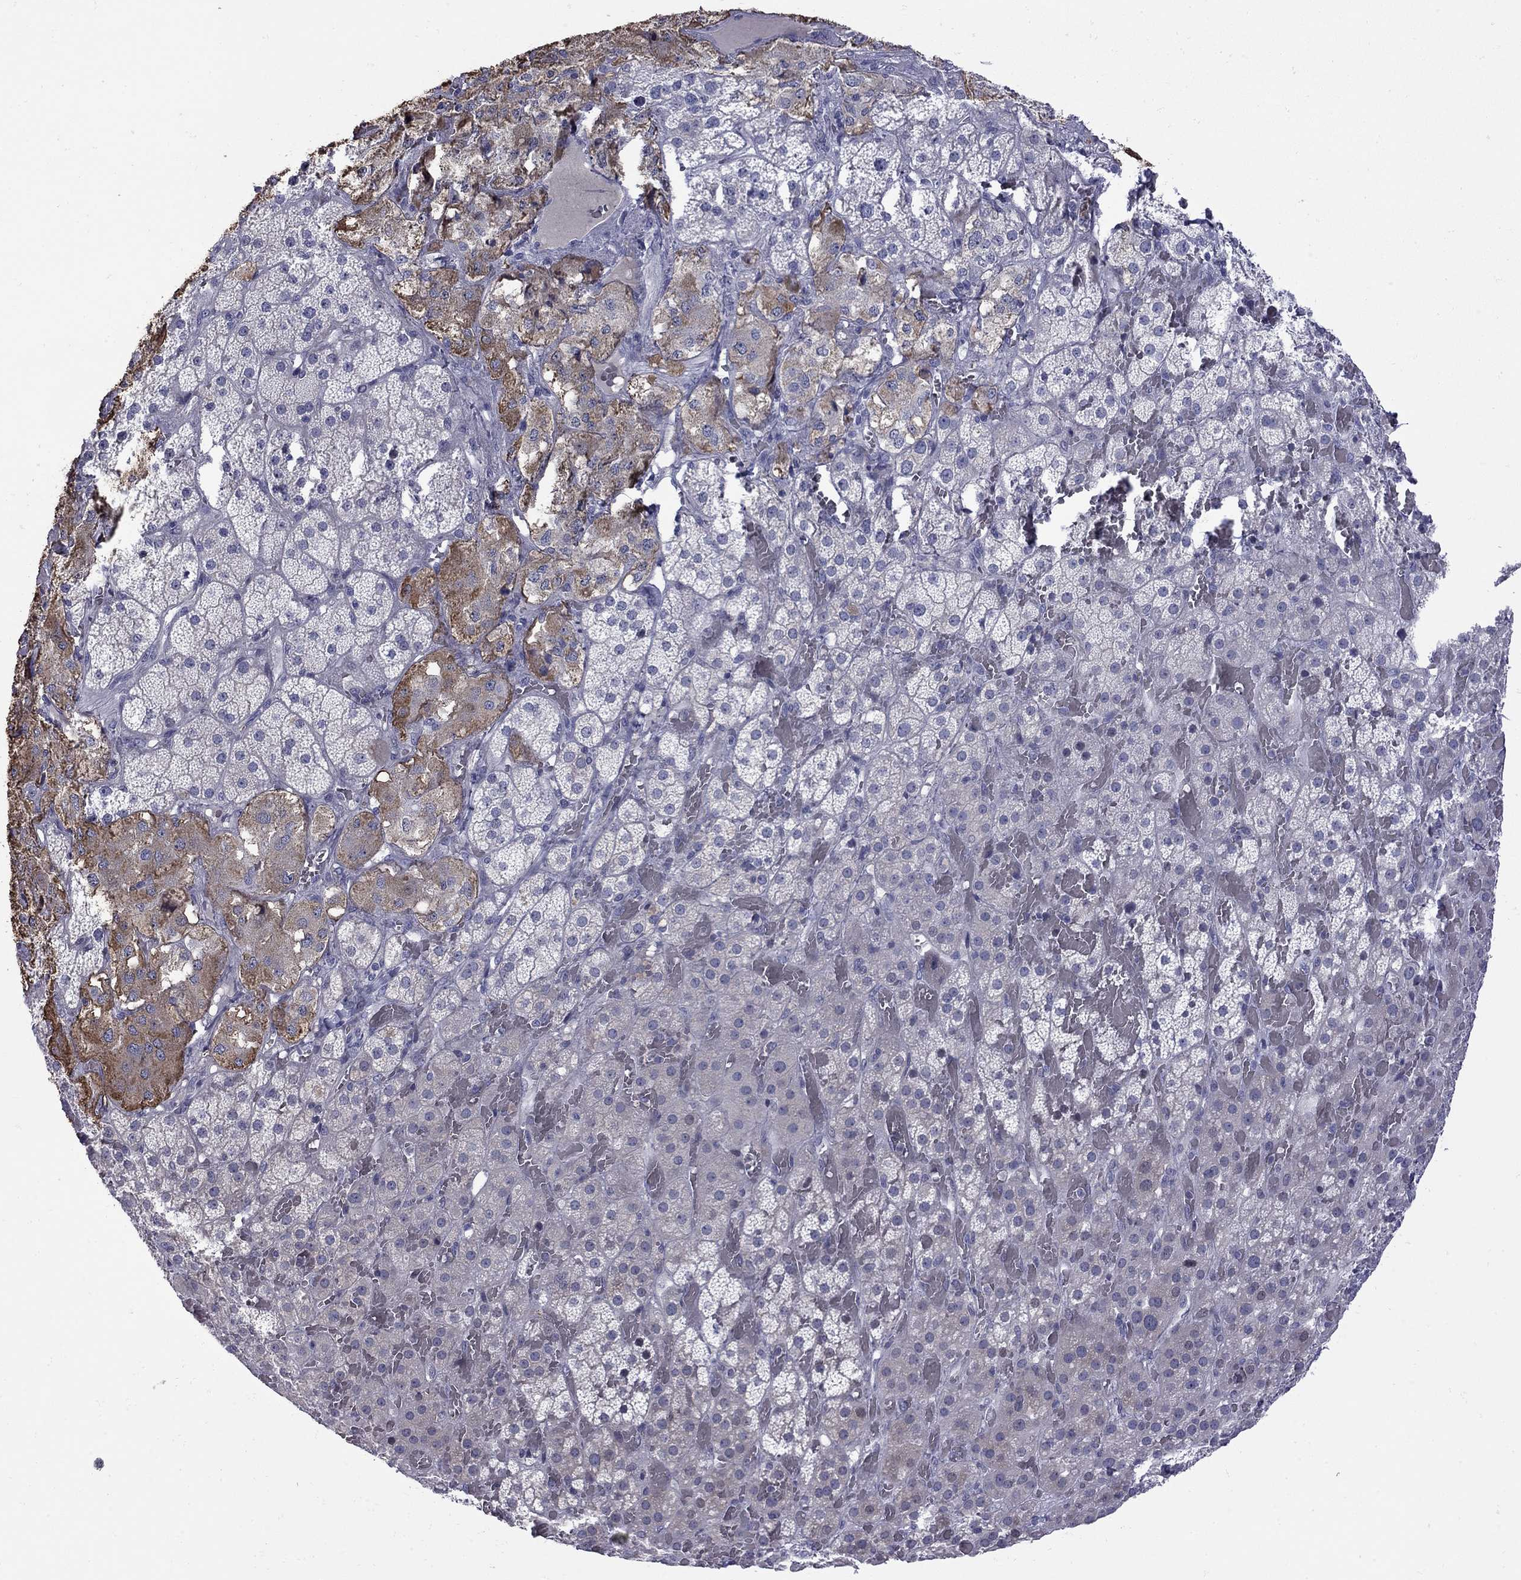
{"staining": {"intensity": "strong", "quantity": "<25%", "location": "cytoplasmic/membranous"}, "tissue": "adrenal gland", "cell_type": "Glandular cells", "image_type": "normal", "snomed": [{"axis": "morphology", "description": "Normal tissue, NOS"}, {"axis": "topography", "description": "Adrenal gland"}], "caption": "Strong cytoplasmic/membranous protein positivity is identified in about <25% of glandular cells in adrenal gland. (IHC, brightfield microscopy, high magnification).", "gene": "NRARP", "patient": {"sex": "male", "age": 57}}